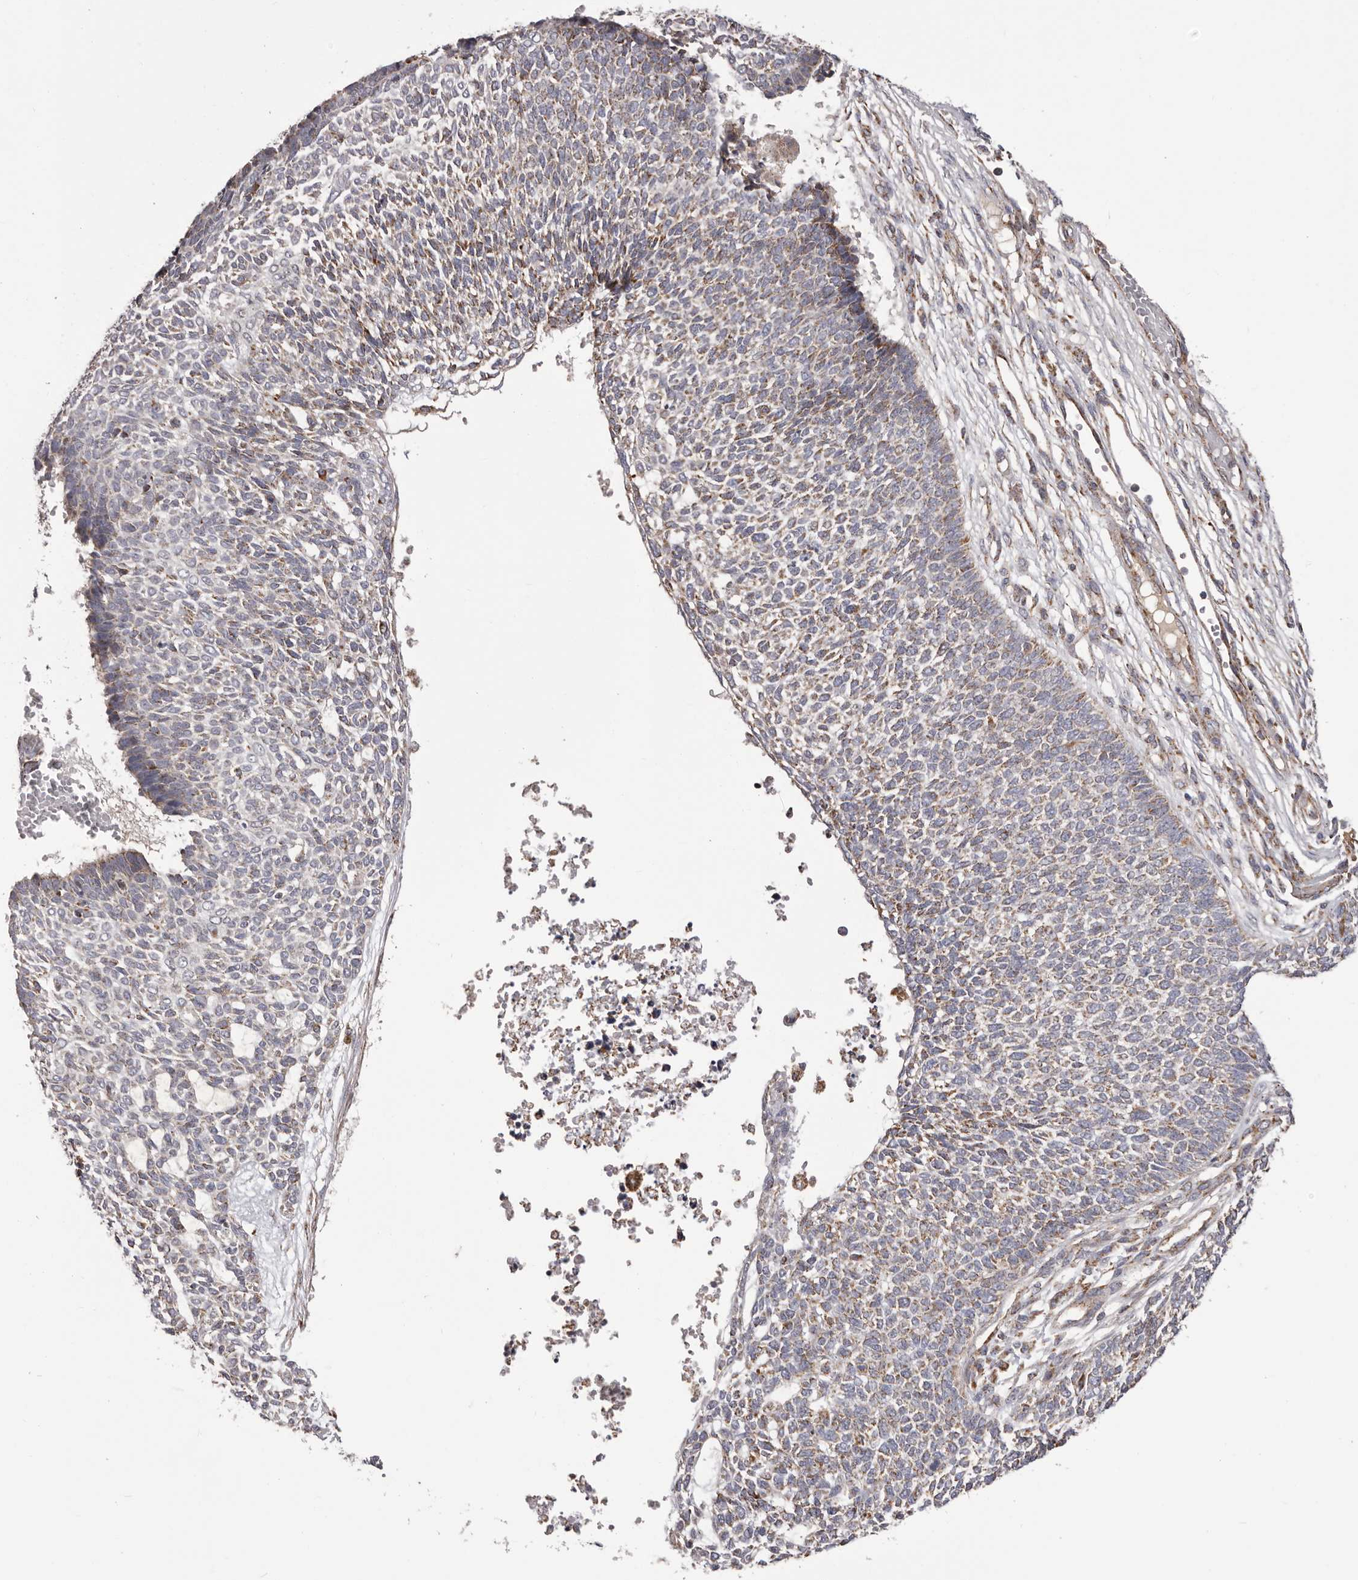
{"staining": {"intensity": "weak", "quantity": "25%-75%", "location": "cytoplasmic/membranous"}, "tissue": "skin cancer", "cell_type": "Tumor cells", "image_type": "cancer", "snomed": [{"axis": "morphology", "description": "Basal cell carcinoma"}, {"axis": "topography", "description": "Skin"}], "caption": "Tumor cells demonstrate low levels of weak cytoplasmic/membranous staining in about 25%-75% of cells in skin cancer.", "gene": "CHRM2", "patient": {"sex": "female", "age": 84}}